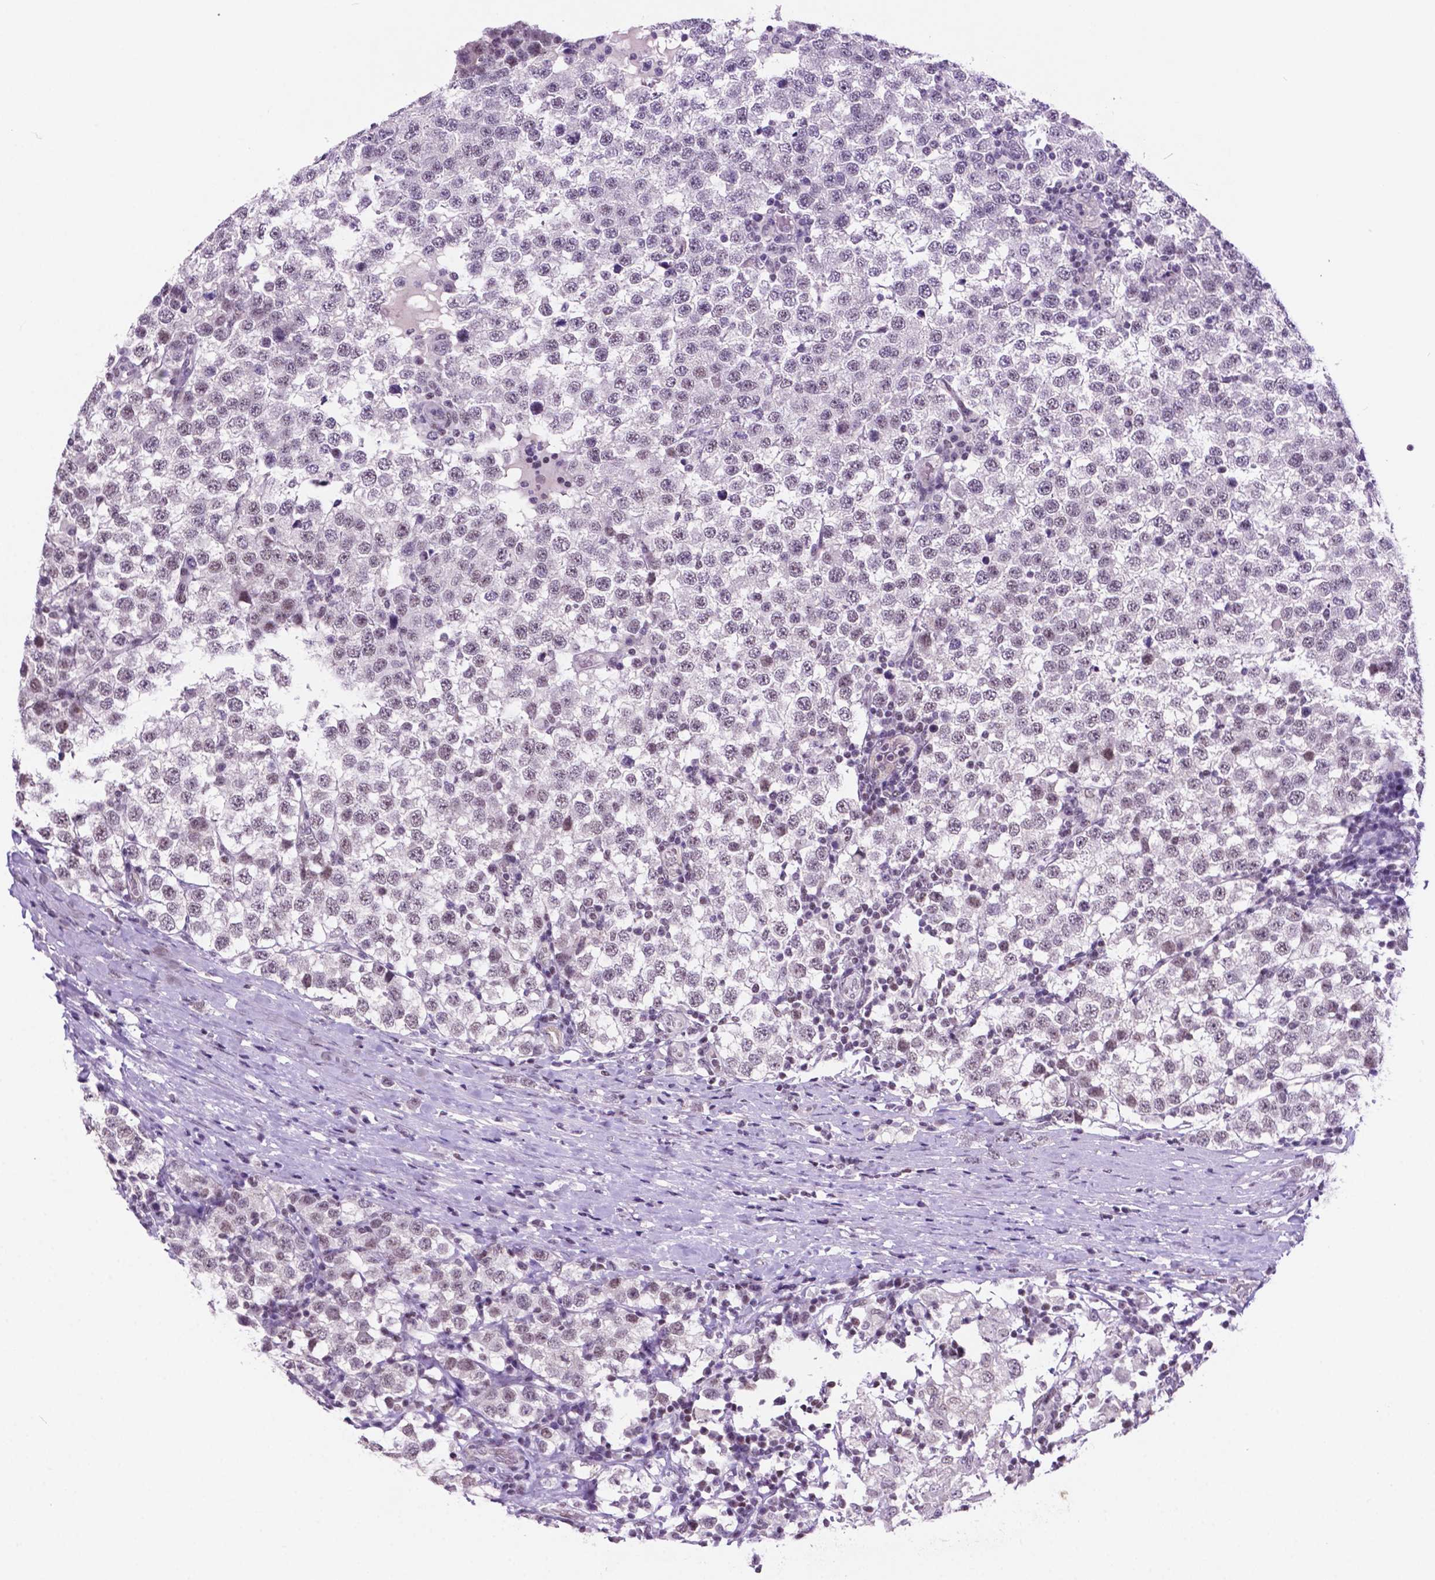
{"staining": {"intensity": "weak", "quantity": "<25%", "location": "nuclear"}, "tissue": "testis cancer", "cell_type": "Tumor cells", "image_type": "cancer", "snomed": [{"axis": "morphology", "description": "Seminoma, NOS"}, {"axis": "topography", "description": "Testis"}], "caption": "IHC micrograph of neoplastic tissue: human testis cancer (seminoma) stained with DAB (3,3'-diaminobenzidine) shows no significant protein staining in tumor cells. (Brightfield microscopy of DAB (3,3'-diaminobenzidine) IHC at high magnification).", "gene": "NCOR1", "patient": {"sex": "male", "age": 34}}